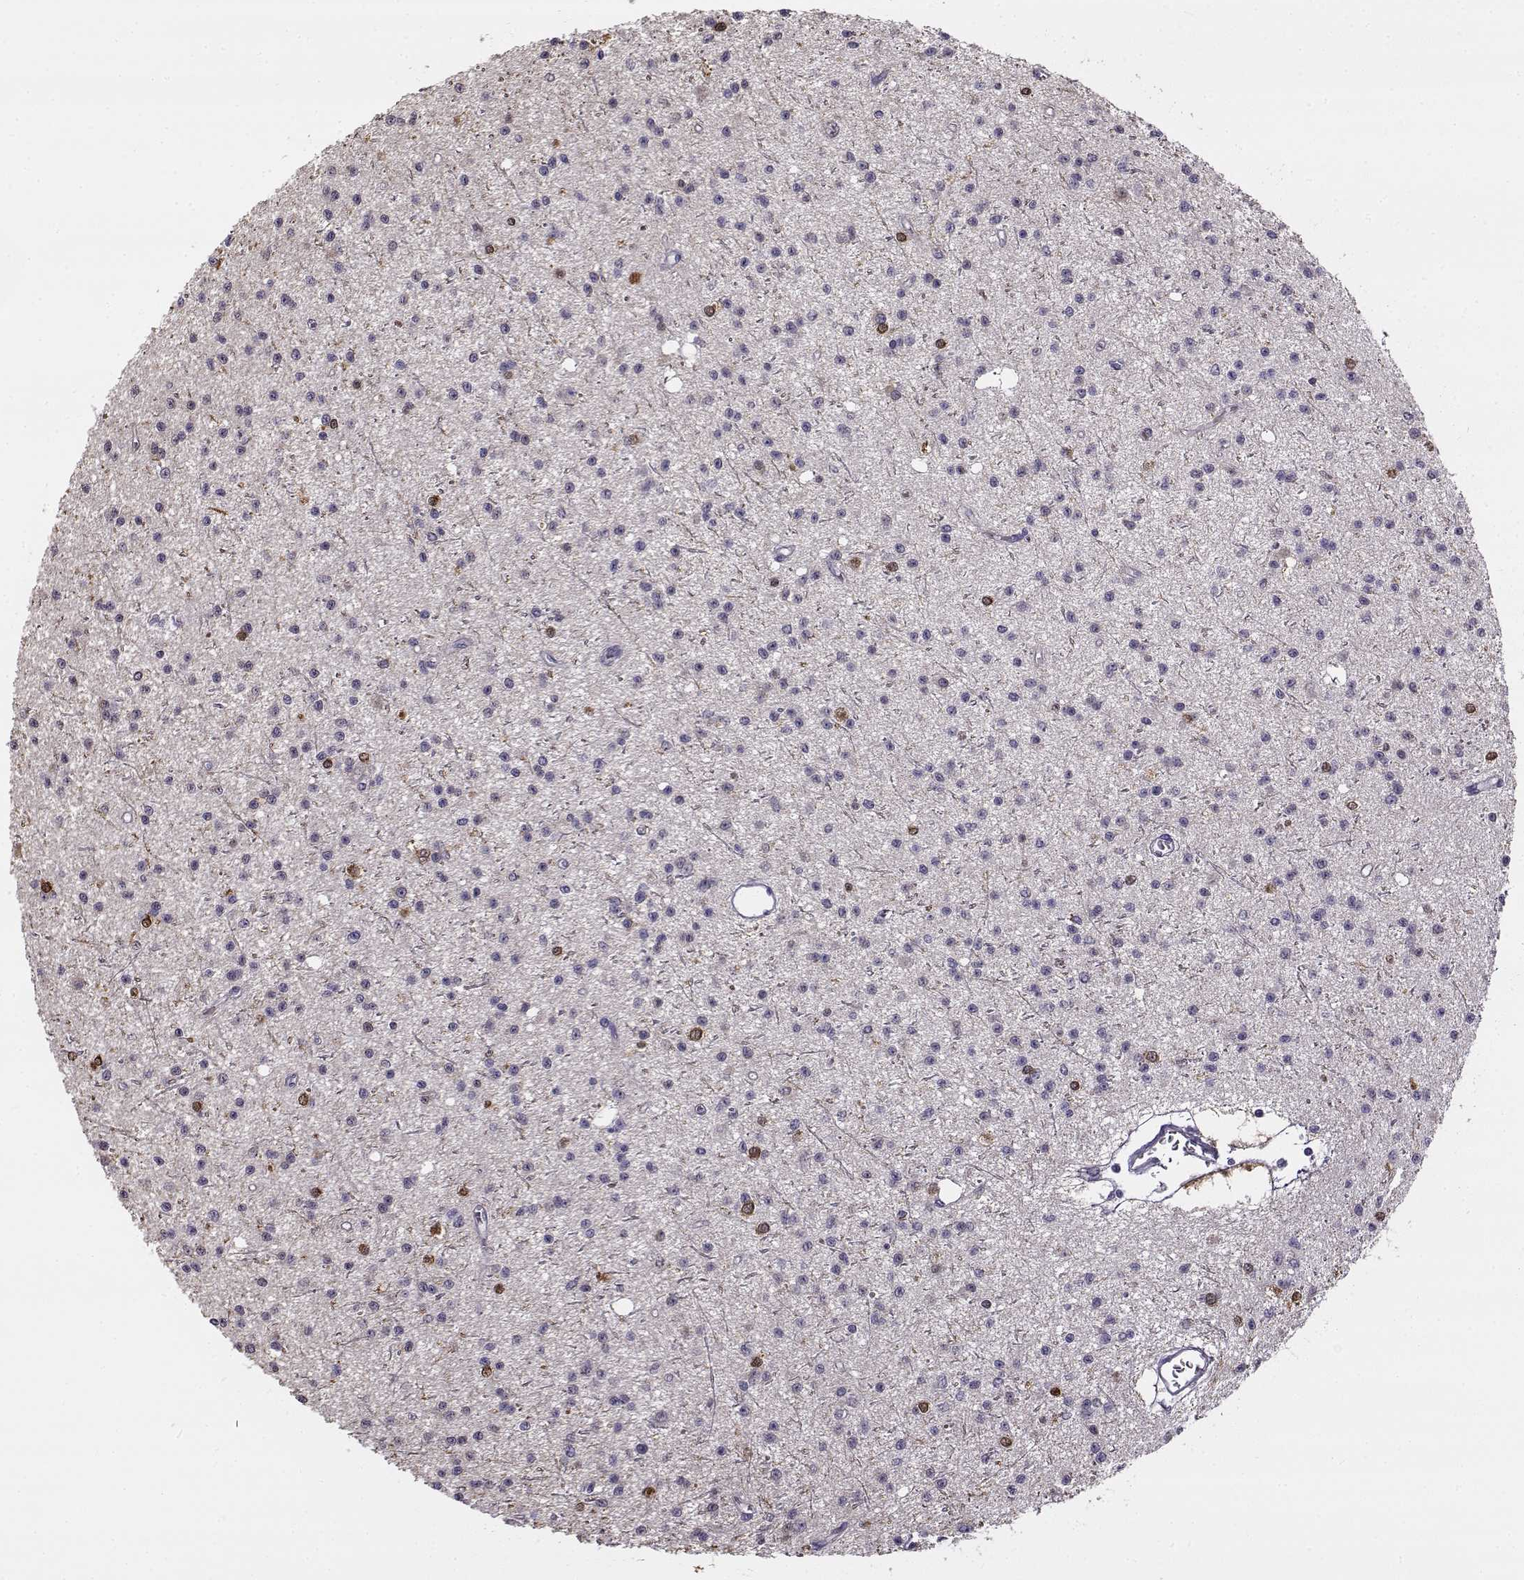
{"staining": {"intensity": "negative", "quantity": "none", "location": "none"}, "tissue": "glioma", "cell_type": "Tumor cells", "image_type": "cancer", "snomed": [{"axis": "morphology", "description": "Glioma, malignant, Low grade"}, {"axis": "topography", "description": "Brain"}], "caption": "IHC of malignant low-grade glioma displays no staining in tumor cells.", "gene": "UCP3", "patient": {"sex": "male", "age": 27}}